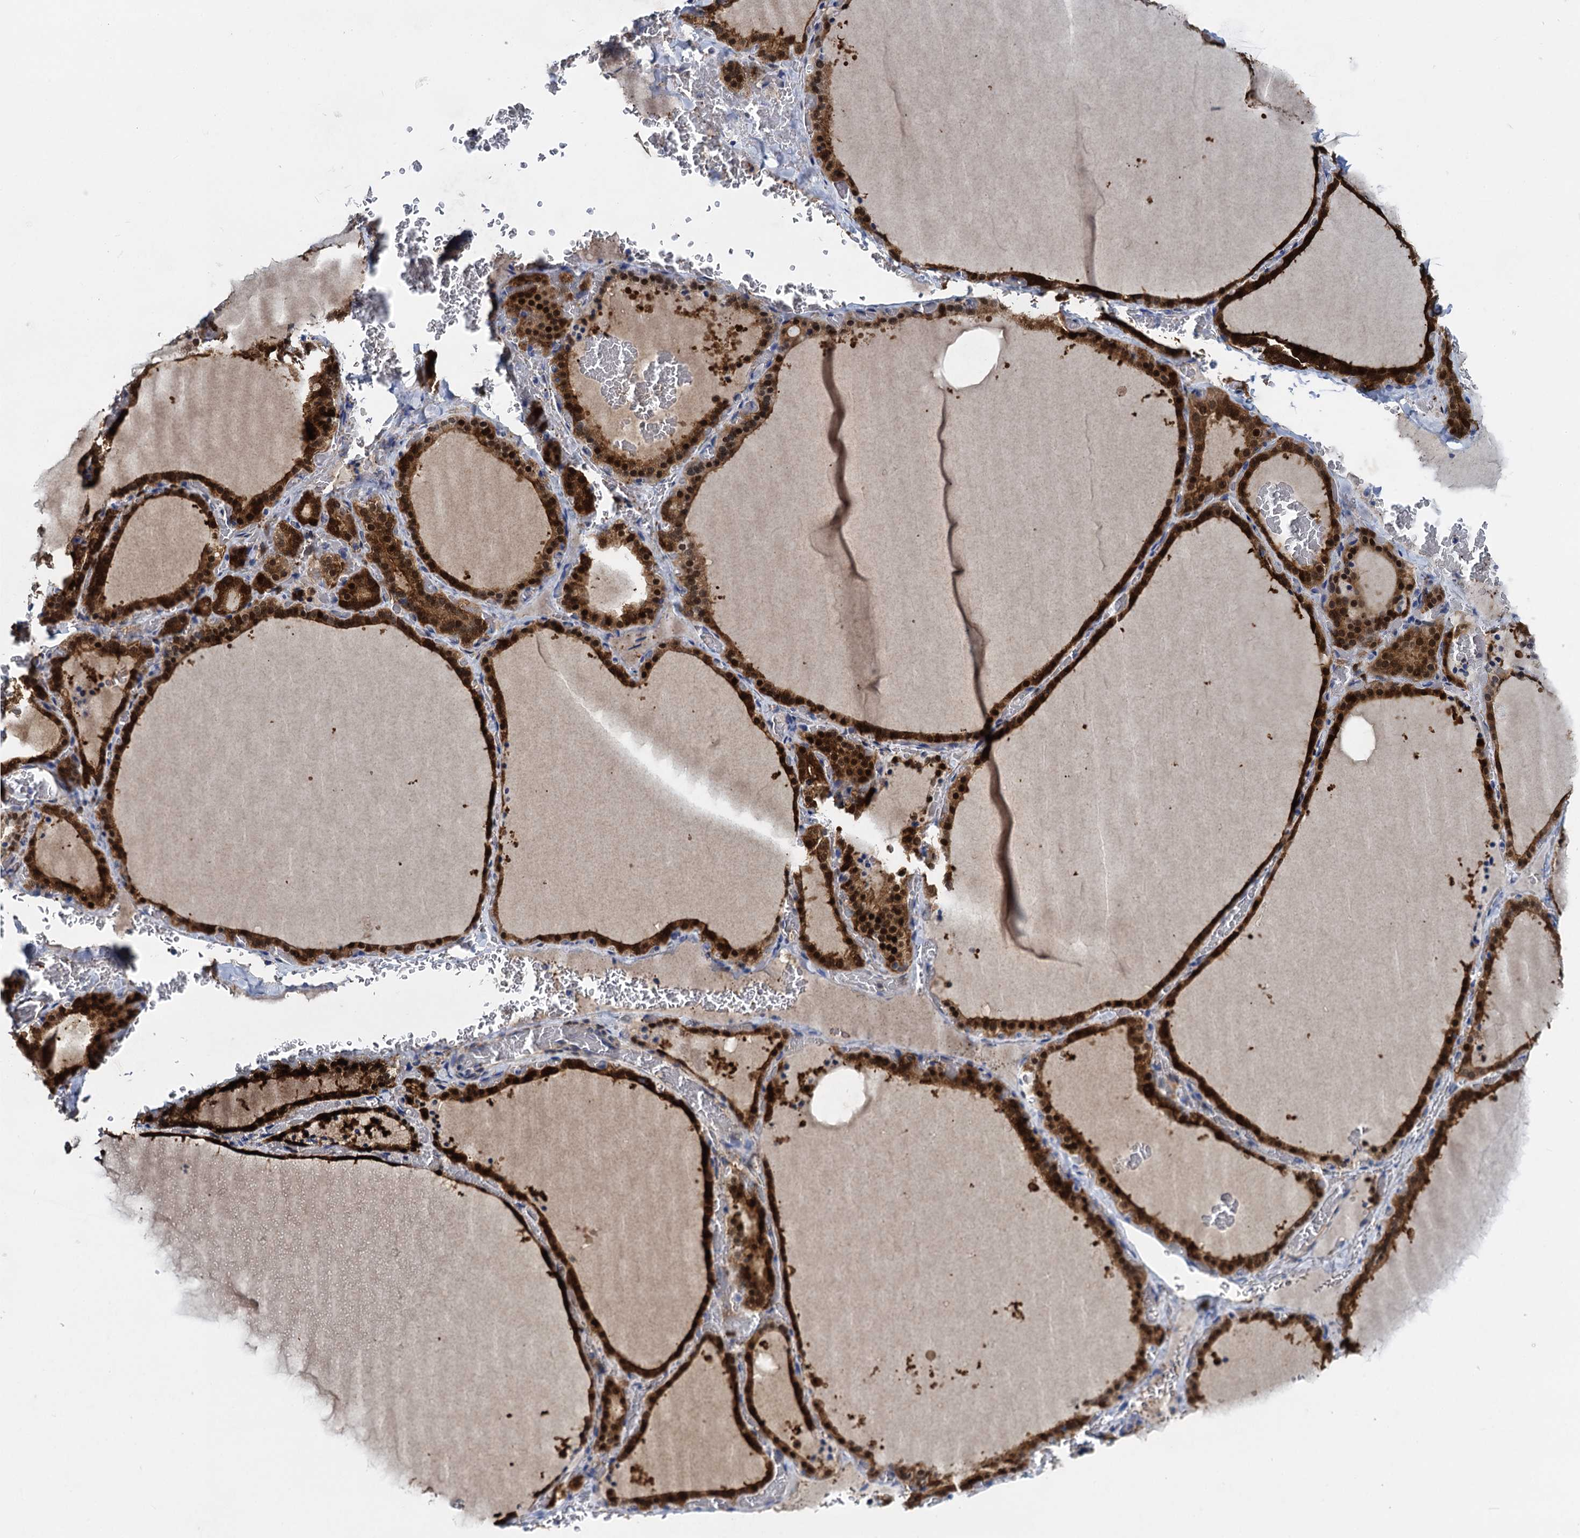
{"staining": {"intensity": "strong", "quantity": ">75%", "location": "cytoplasmic/membranous"}, "tissue": "thyroid gland", "cell_type": "Glandular cells", "image_type": "normal", "snomed": [{"axis": "morphology", "description": "Normal tissue, NOS"}, {"axis": "topography", "description": "Thyroid gland"}], "caption": "A brown stain labels strong cytoplasmic/membranous staining of a protein in glandular cells of benign human thyroid gland. (Stains: DAB in brown, nuclei in blue, Microscopy: brightfield microscopy at high magnification).", "gene": "GSTM3", "patient": {"sex": "female", "age": 39}}